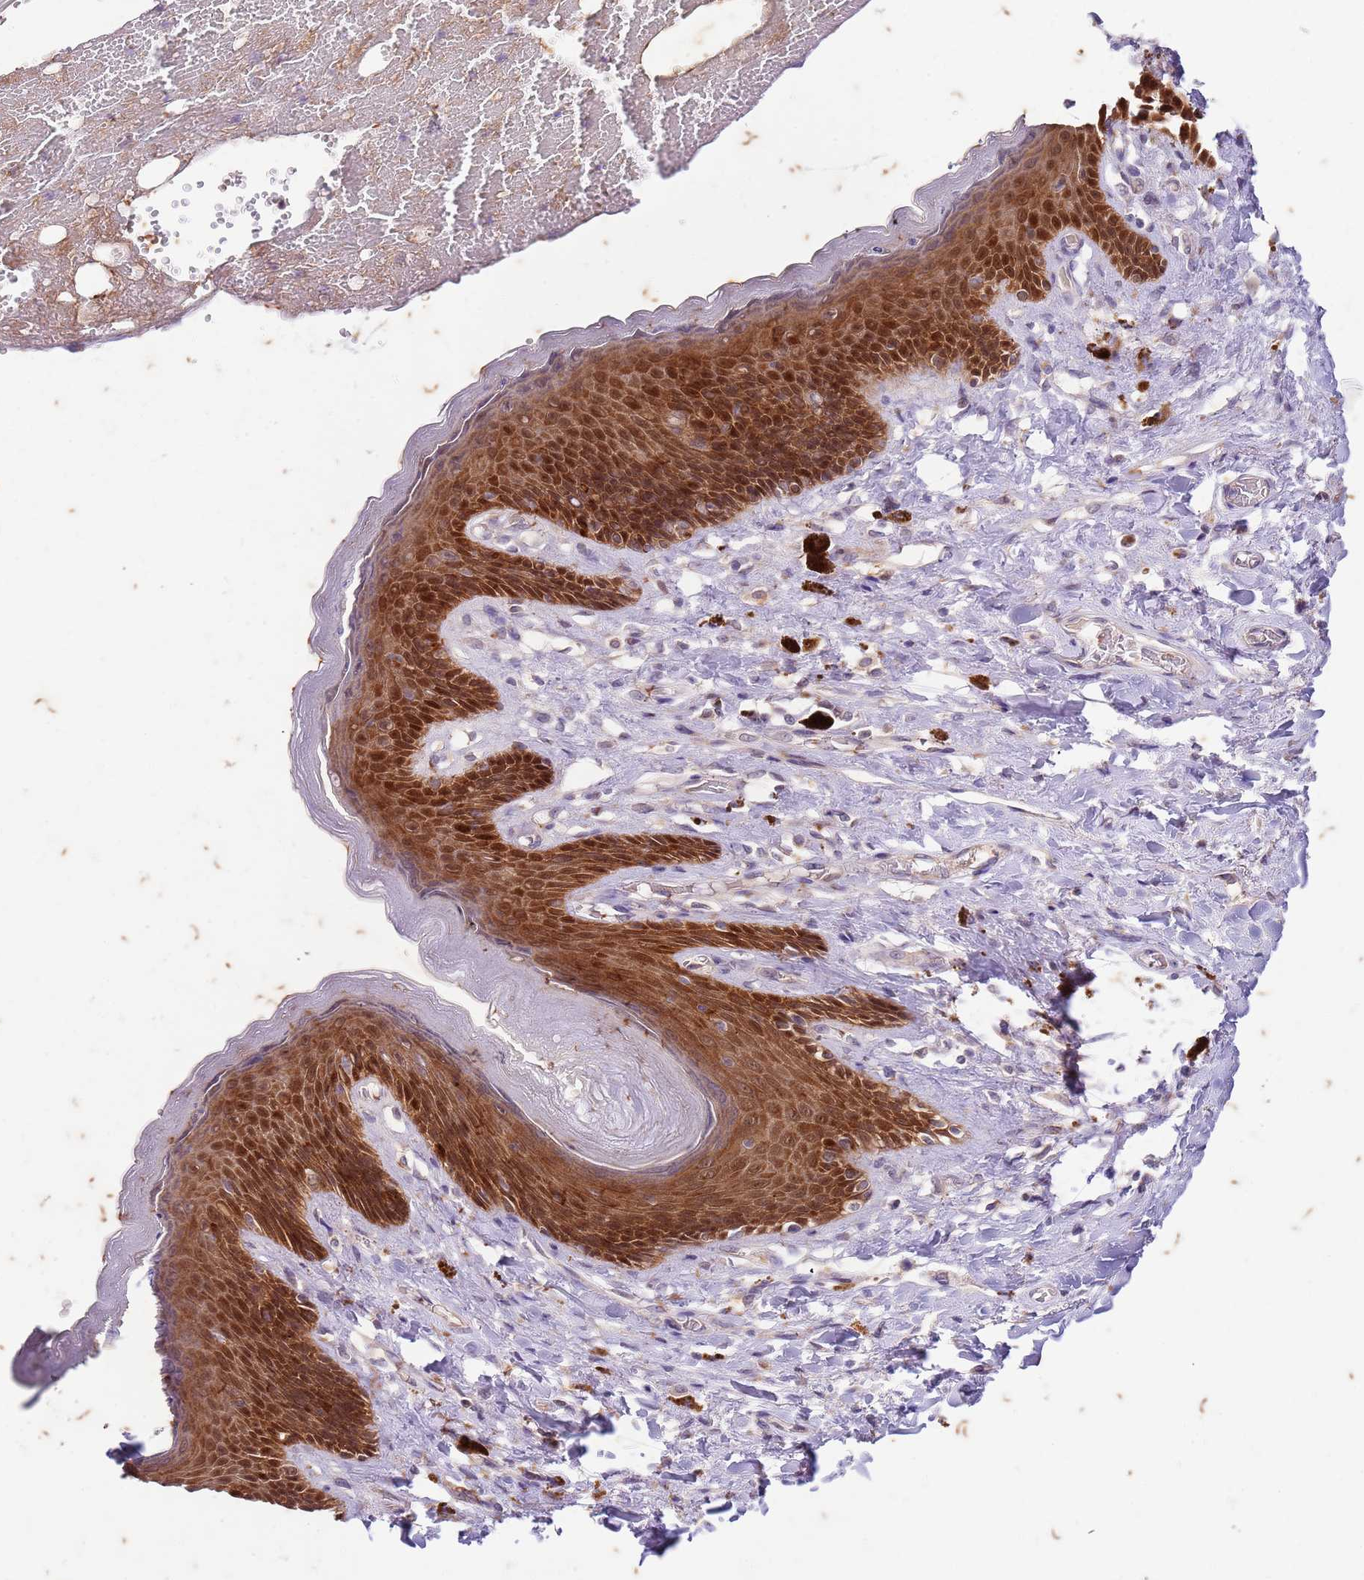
{"staining": {"intensity": "strong", "quantity": ">75%", "location": "cytoplasmic/membranous,nuclear"}, "tissue": "skin", "cell_type": "Epidermal cells", "image_type": "normal", "snomed": [{"axis": "morphology", "description": "Normal tissue, NOS"}, {"axis": "topography", "description": "Anal"}], "caption": "Protein expression analysis of benign skin shows strong cytoplasmic/membranous,nuclear expression in about >75% of epidermal cells. Using DAB (3,3'-diaminobenzidine) (brown) and hematoxylin (blue) stains, captured at high magnification using brightfield microscopy.", "gene": "RAPGEF3", "patient": {"sex": "female", "age": 78}}